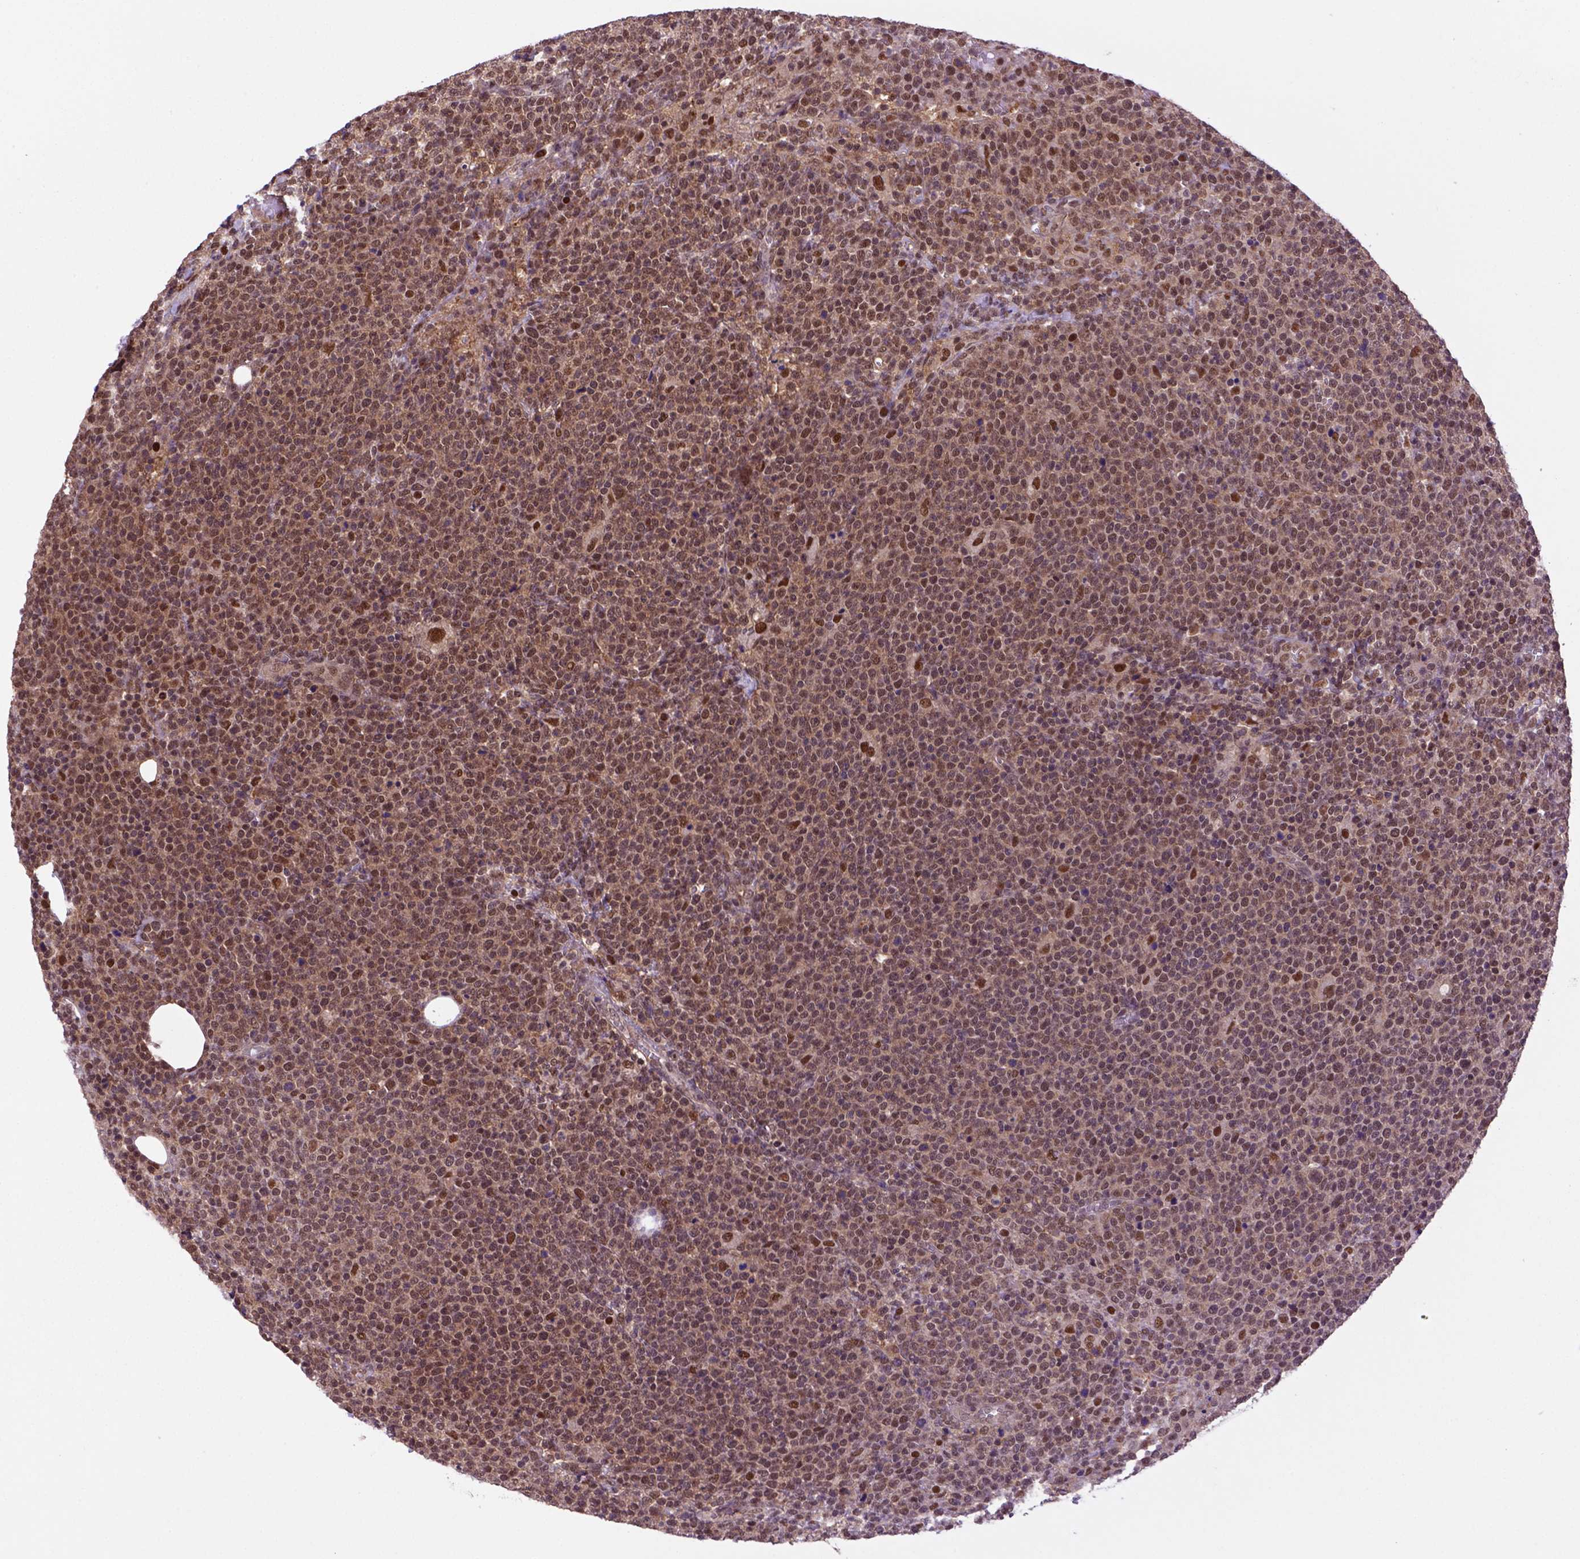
{"staining": {"intensity": "strong", "quantity": ">75%", "location": "cytoplasmic/membranous,nuclear"}, "tissue": "lymphoma", "cell_type": "Tumor cells", "image_type": "cancer", "snomed": [{"axis": "morphology", "description": "Malignant lymphoma, non-Hodgkin's type, High grade"}, {"axis": "topography", "description": "Lymph node"}], "caption": "Protein expression analysis of human malignant lymphoma, non-Hodgkin's type (high-grade) reveals strong cytoplasmic/membranous and nuclear staining in approximately >75% of tumor cells. Immunohistochemistry stains the protein in brown and the nuclei are stained blue.", "gene": "PSMC2", "patient": {"sex": "male", "age": 61}}